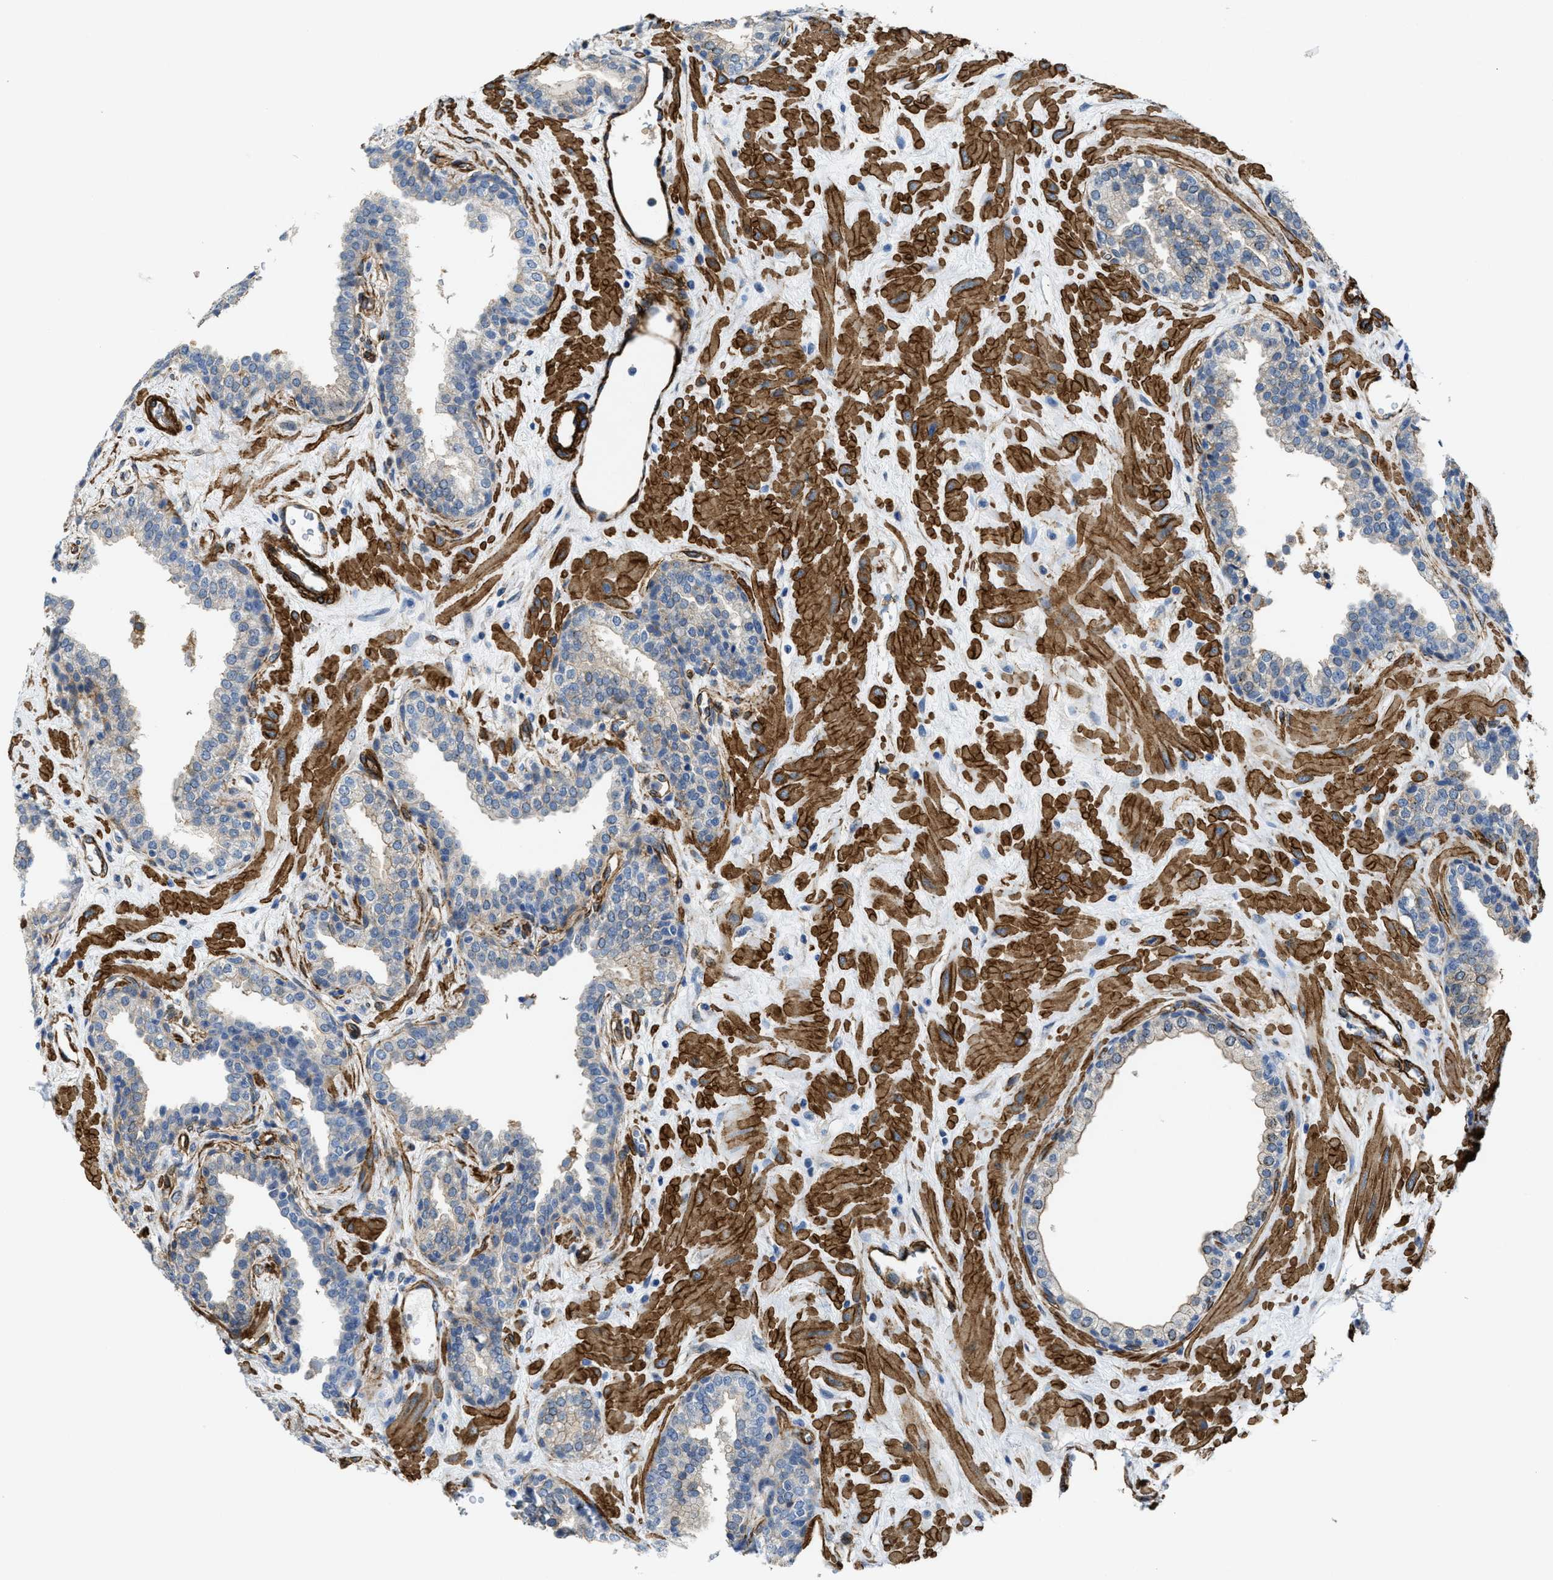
{"staining": {"intensity": "moderate", "quantity": "25%-75%", "location": "cytoplasmic/membranous"}, "tissue": "prostate", "cell_type": "Glandular cells", "image_type": "normal", "snomed": [{"axis": "morphology", "description": "Normal tissue, NOS"}, {"axis": "topography", "description": "Prostate"}], "caption": "A photomicrograph of prostate stained for a protein demonstrates moderate cytoplasmic/membranous brown staining in glandular cells.", "gene": "NAB1", "patient": {"sex": "male", "age": 51}}